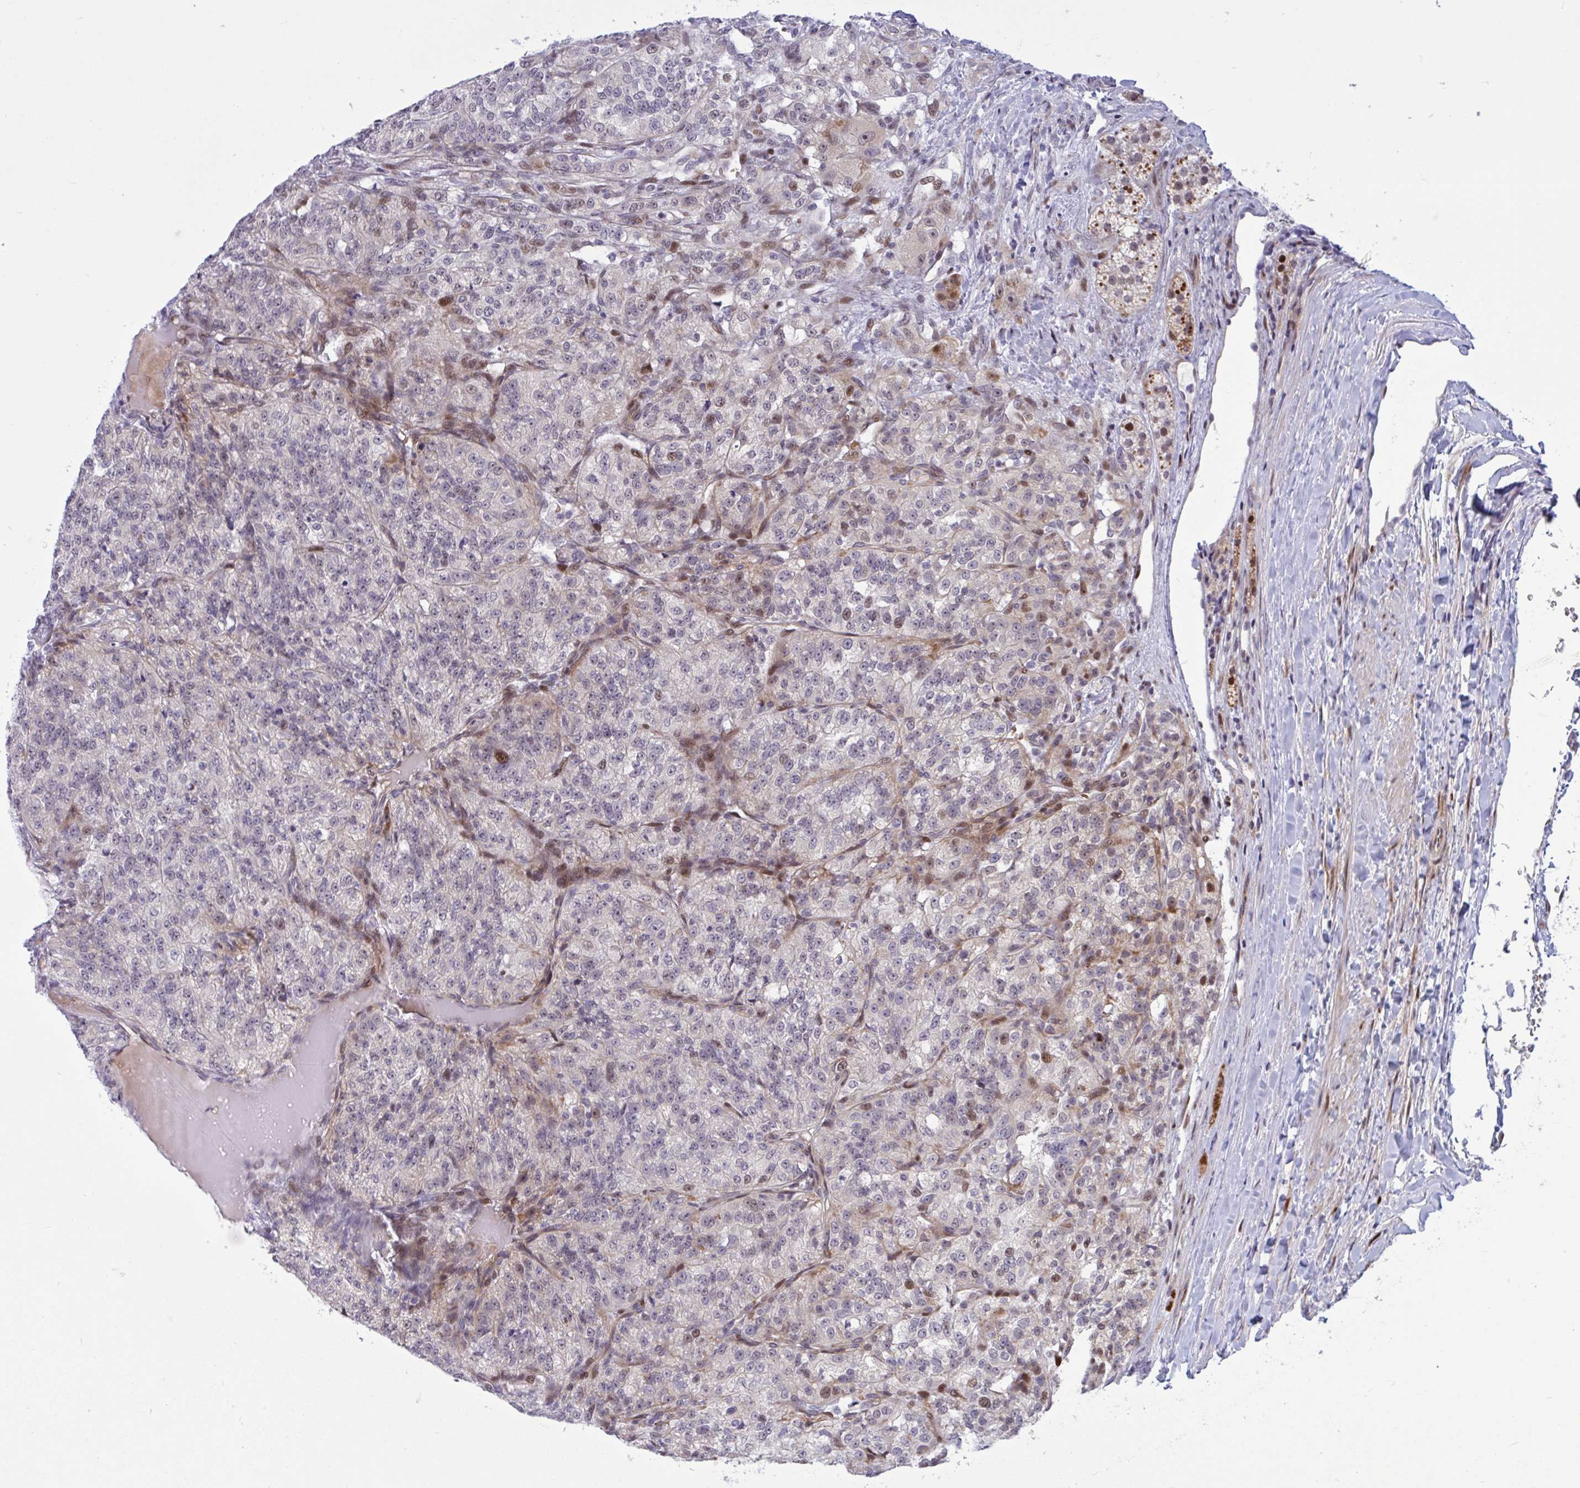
{"staining": {"intensity": "moderate", "quantity": "<25%", "location": "nuclear"}, "tissue": "renal cancer", "cell_type": "Tumor cells", "image_type": "cancer", "snomed": [{"axis": "morphology", "description": "Adenocarcinoma, NOS"}, {"axis": "topography", "description": "Kidney"}], "caption": "Protein expression analysis of renal cancer (adenocarcinoma) exhibits moderate nuclear staining in approximately <25% of tumor cells.", "gene": "RBL1", "patient": {"sex": "female", "age": 63}}